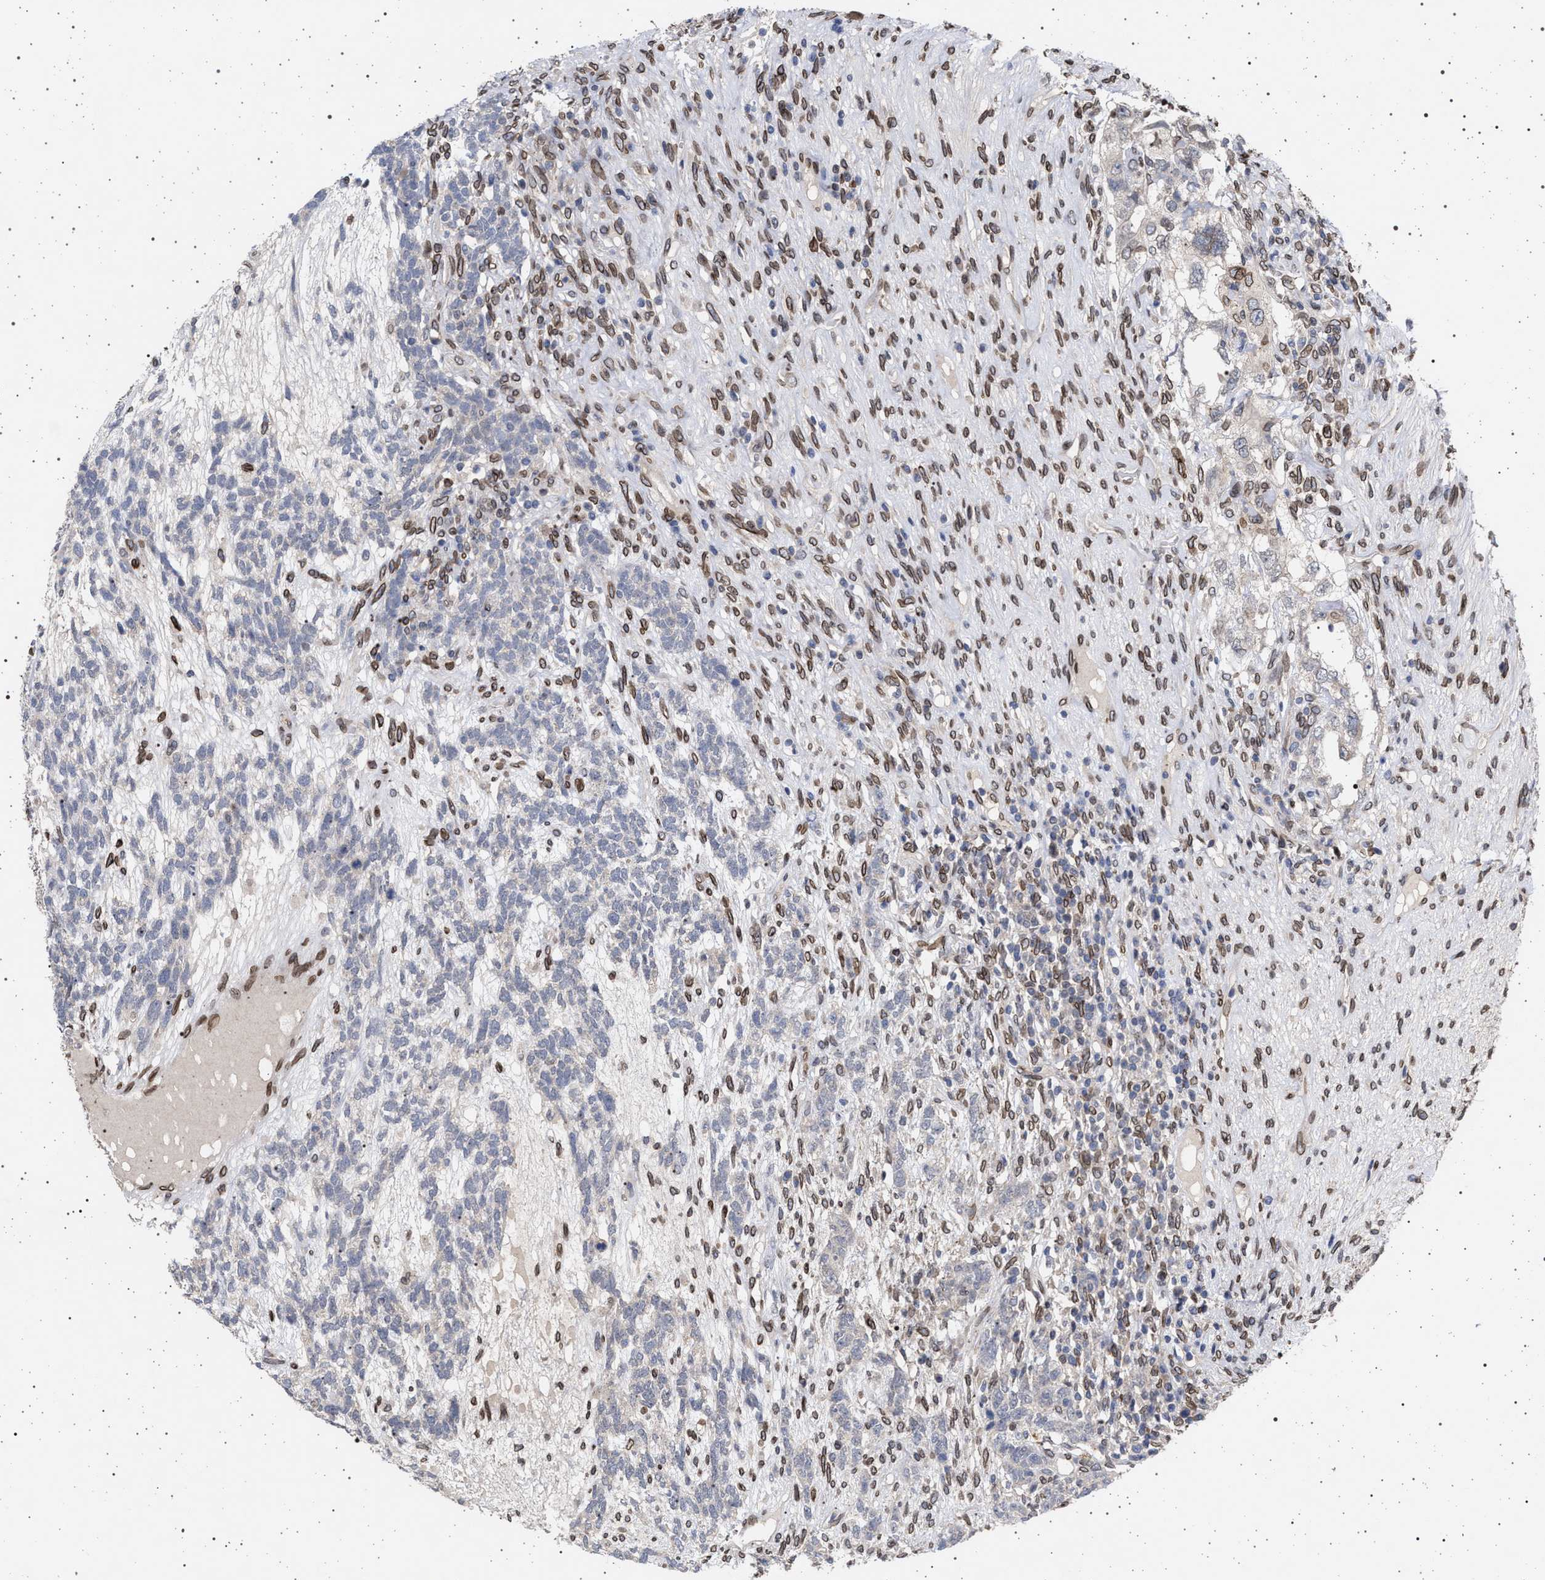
{"staining": {"intensity": "negative", "quantity": "none", "location": "none"}, "tissue": "testis cancer", "cell_type": "Tumor cells", "image_type": "cancer", "snomed": [{"axis": "morphology", "description": "Seminoma, NOS"}, {"axis": "topography", "description": "Testis"}], "caption": "Immunohistochemistry image of seminoma (testis) stained for a protein (brown), which exhibits no positivity in tumor cells.", "gene": "ING2", "patient": {"sex": "male", "age": 28}}